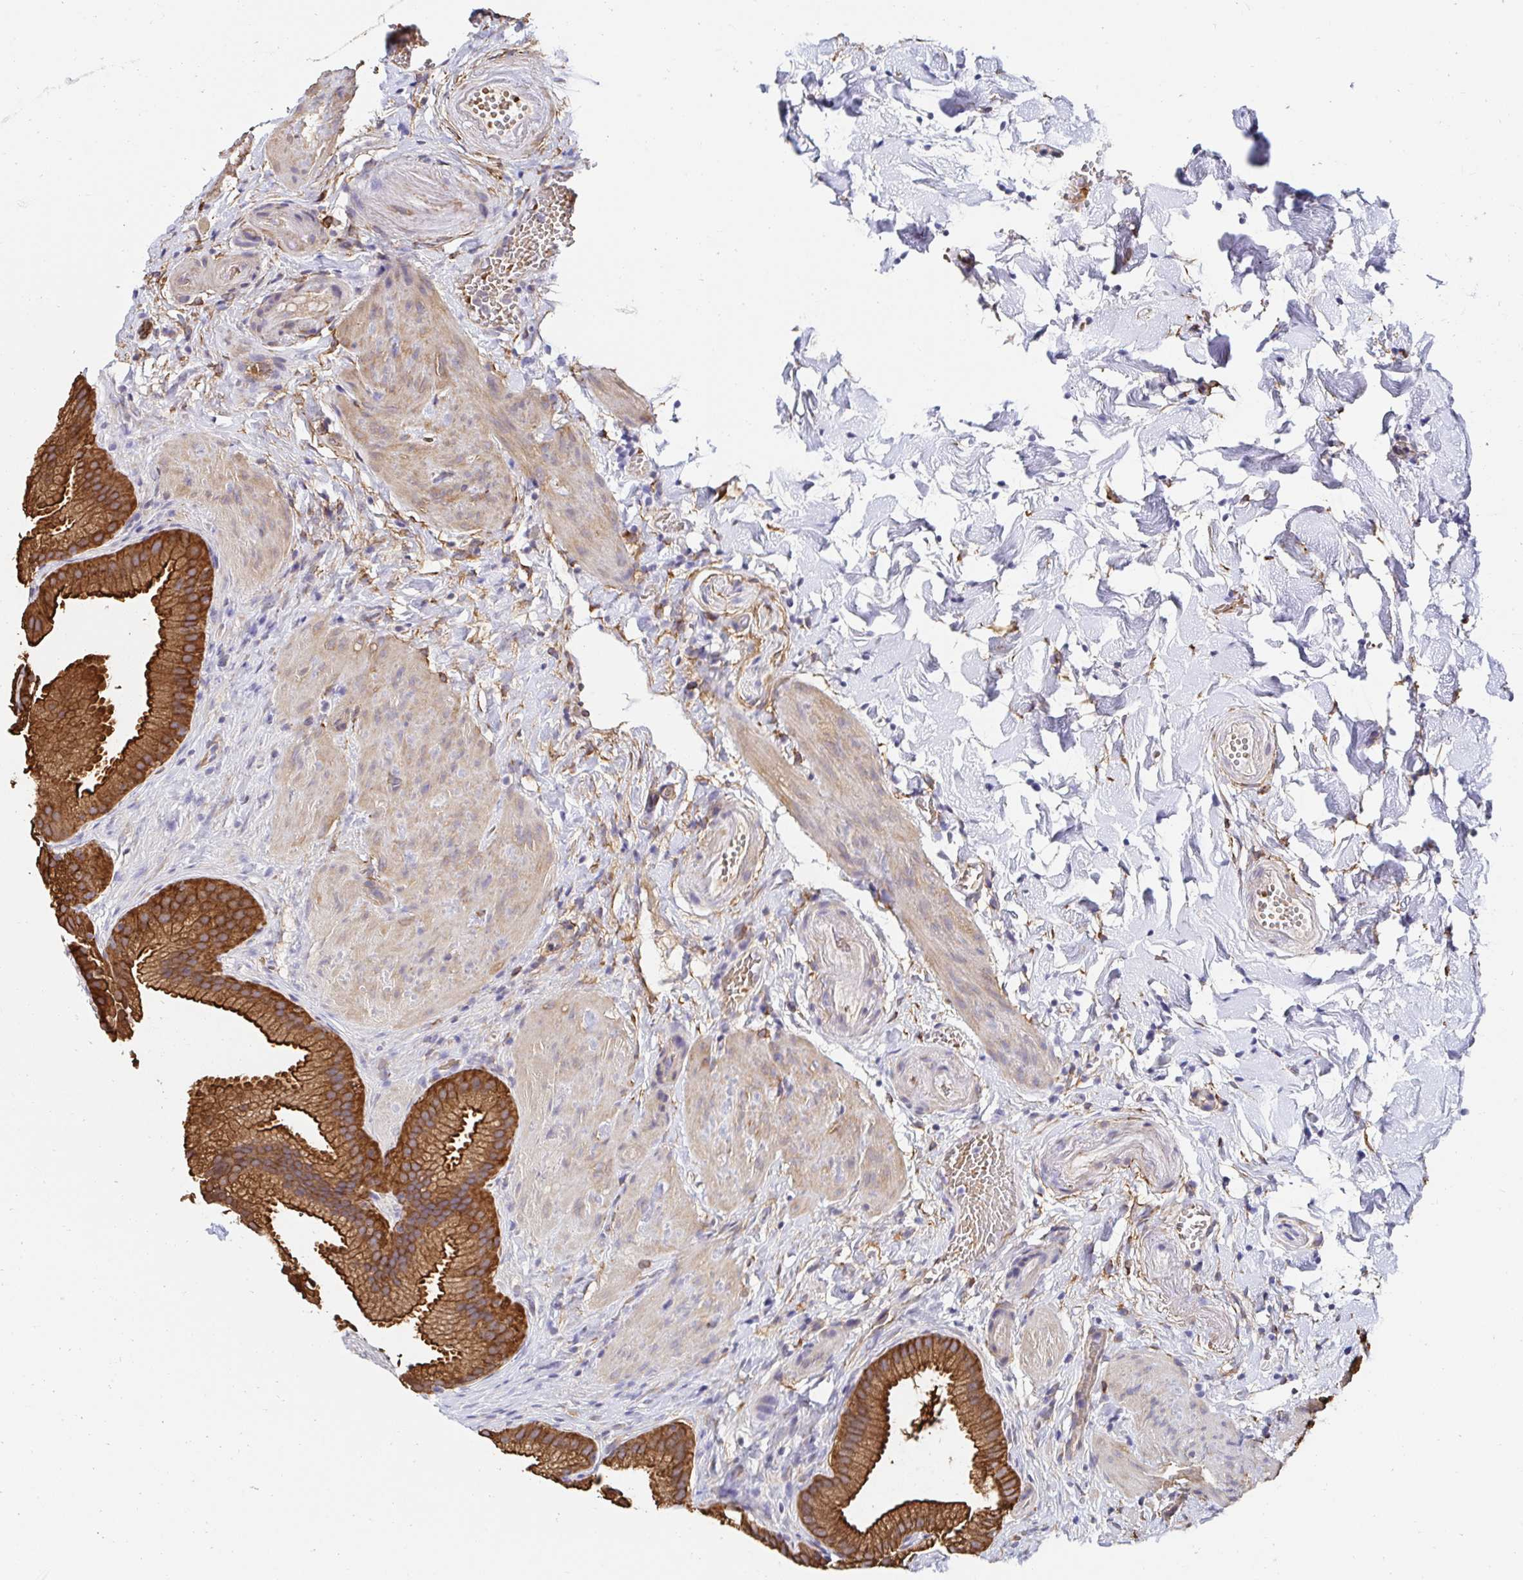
{"staining": {"intensity": "strong", "quantity": ">75%", "location": "cytoplasmic/membranous"}, "tissue": "gallbladder", "cell_type": "Glandular cells", "image_type": "normal", "snomed": [{"axis": "morphology", "description": "Normal tissue, NOS"}, {"axis": "topography", "description": "Gallbladder"}], "caption": "This is a micrograph of IHC staining of benign gallbladder, which shows strong staining in the cytoplasmic/membranous of glandular cells.", "gene": "CTTN", "patient": {"sex": "female", "age": 63}}